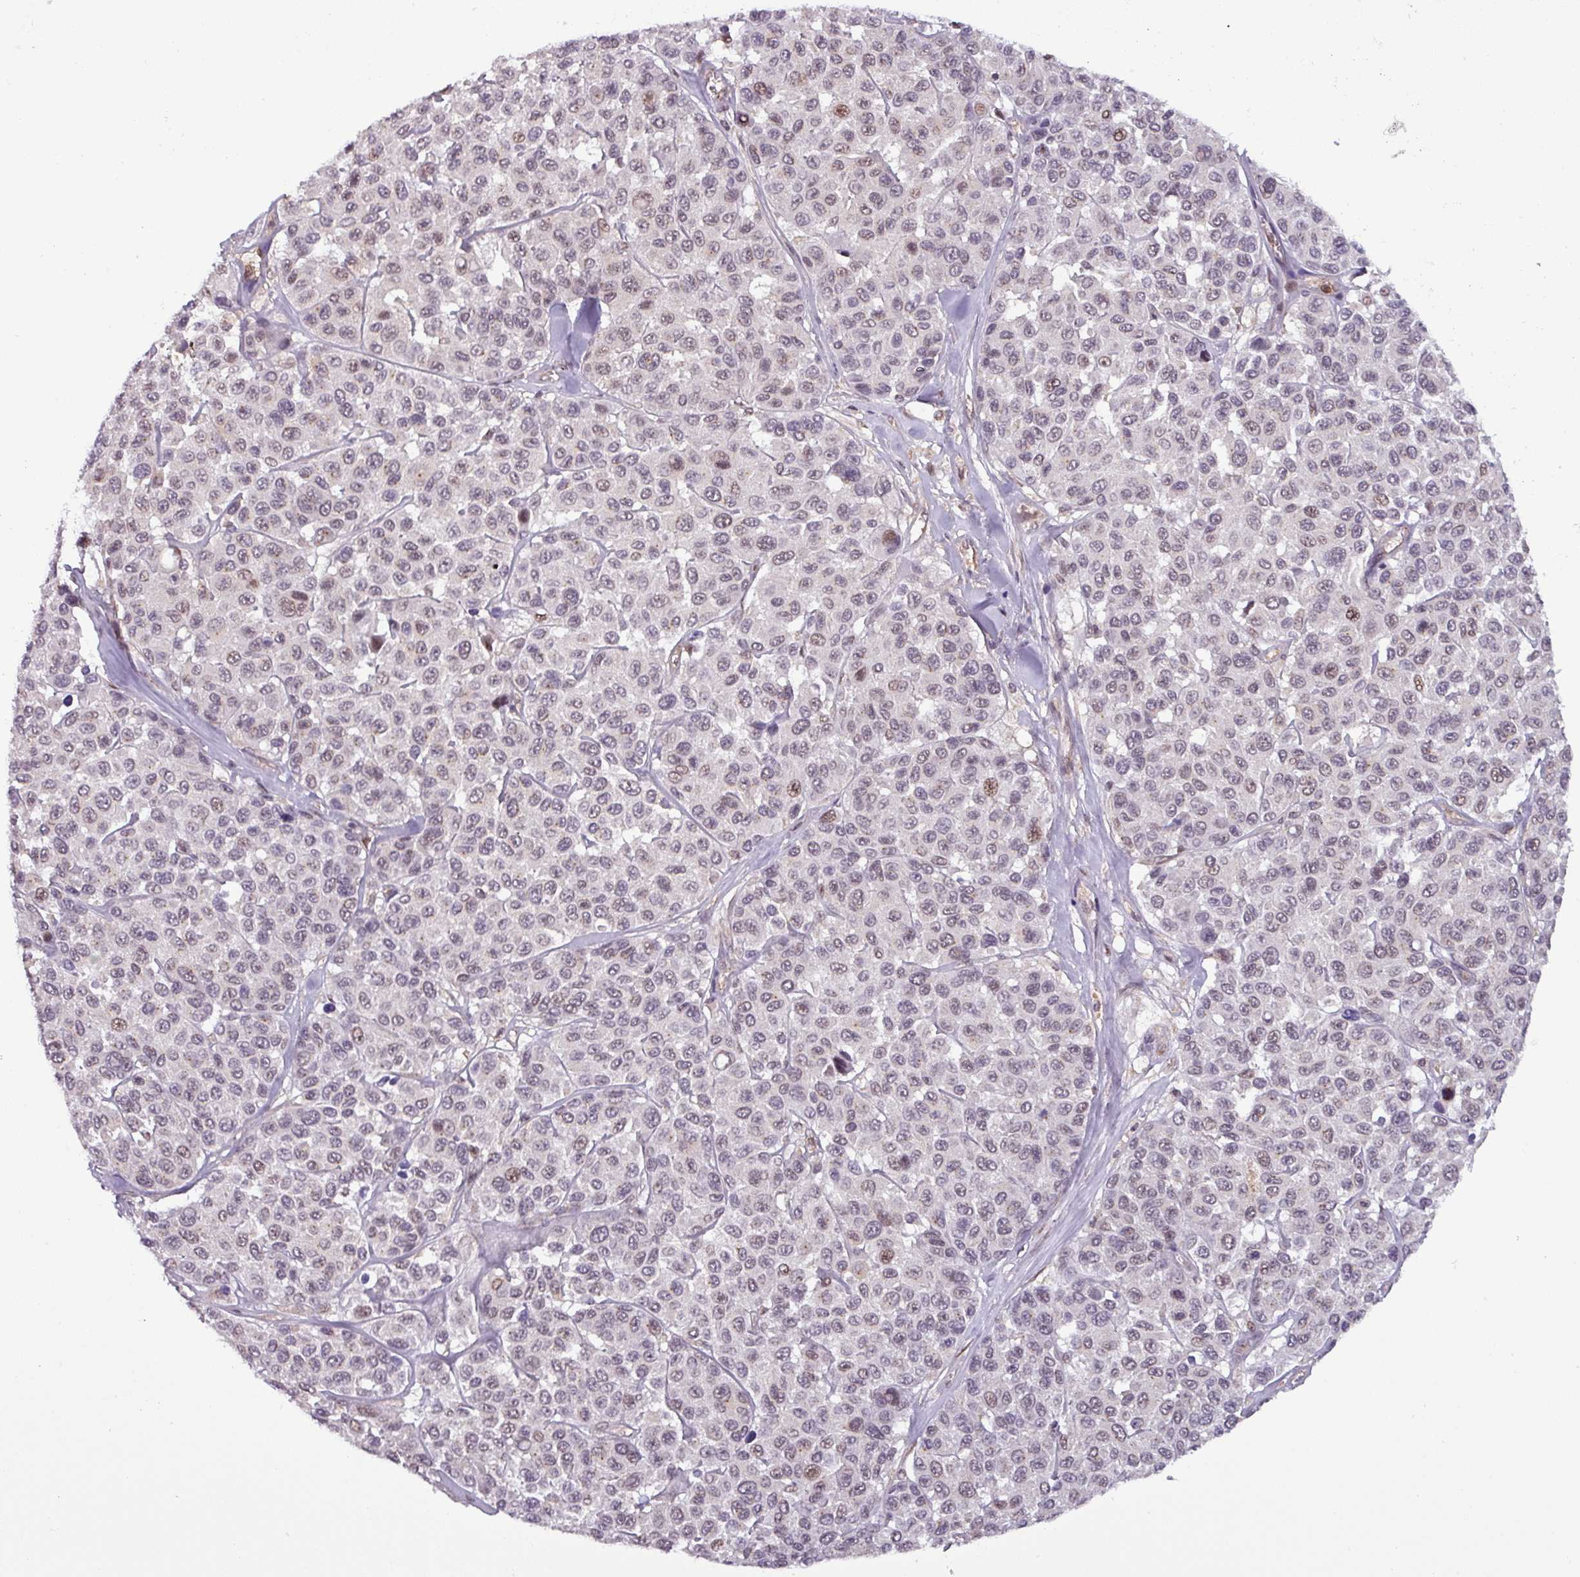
{"staining": {"intensity": "weak", "quantity": "<25%", "location": "nuclear"}, "tissue": "melanoma", "cell_type": "Tumor cells", "image_type": "cancer", "snomed": [{"axis": "morphology", "description": "Malignant melanoma, NOS"}, {"axis": "topography", "description": "Skin"}], "caption": "Protein analysis of malignant melanoma exhibits no significant expression in tumor cells. The staining was performed using DAB (3,3'-diaminobenzidine) to visualize the protein expression in brown, while the nuclei were stained in blue with hematoxylin (Magnification: 20x).", "gene": "NPFFR1", "patient": {"sex": "female", "age": 66}}